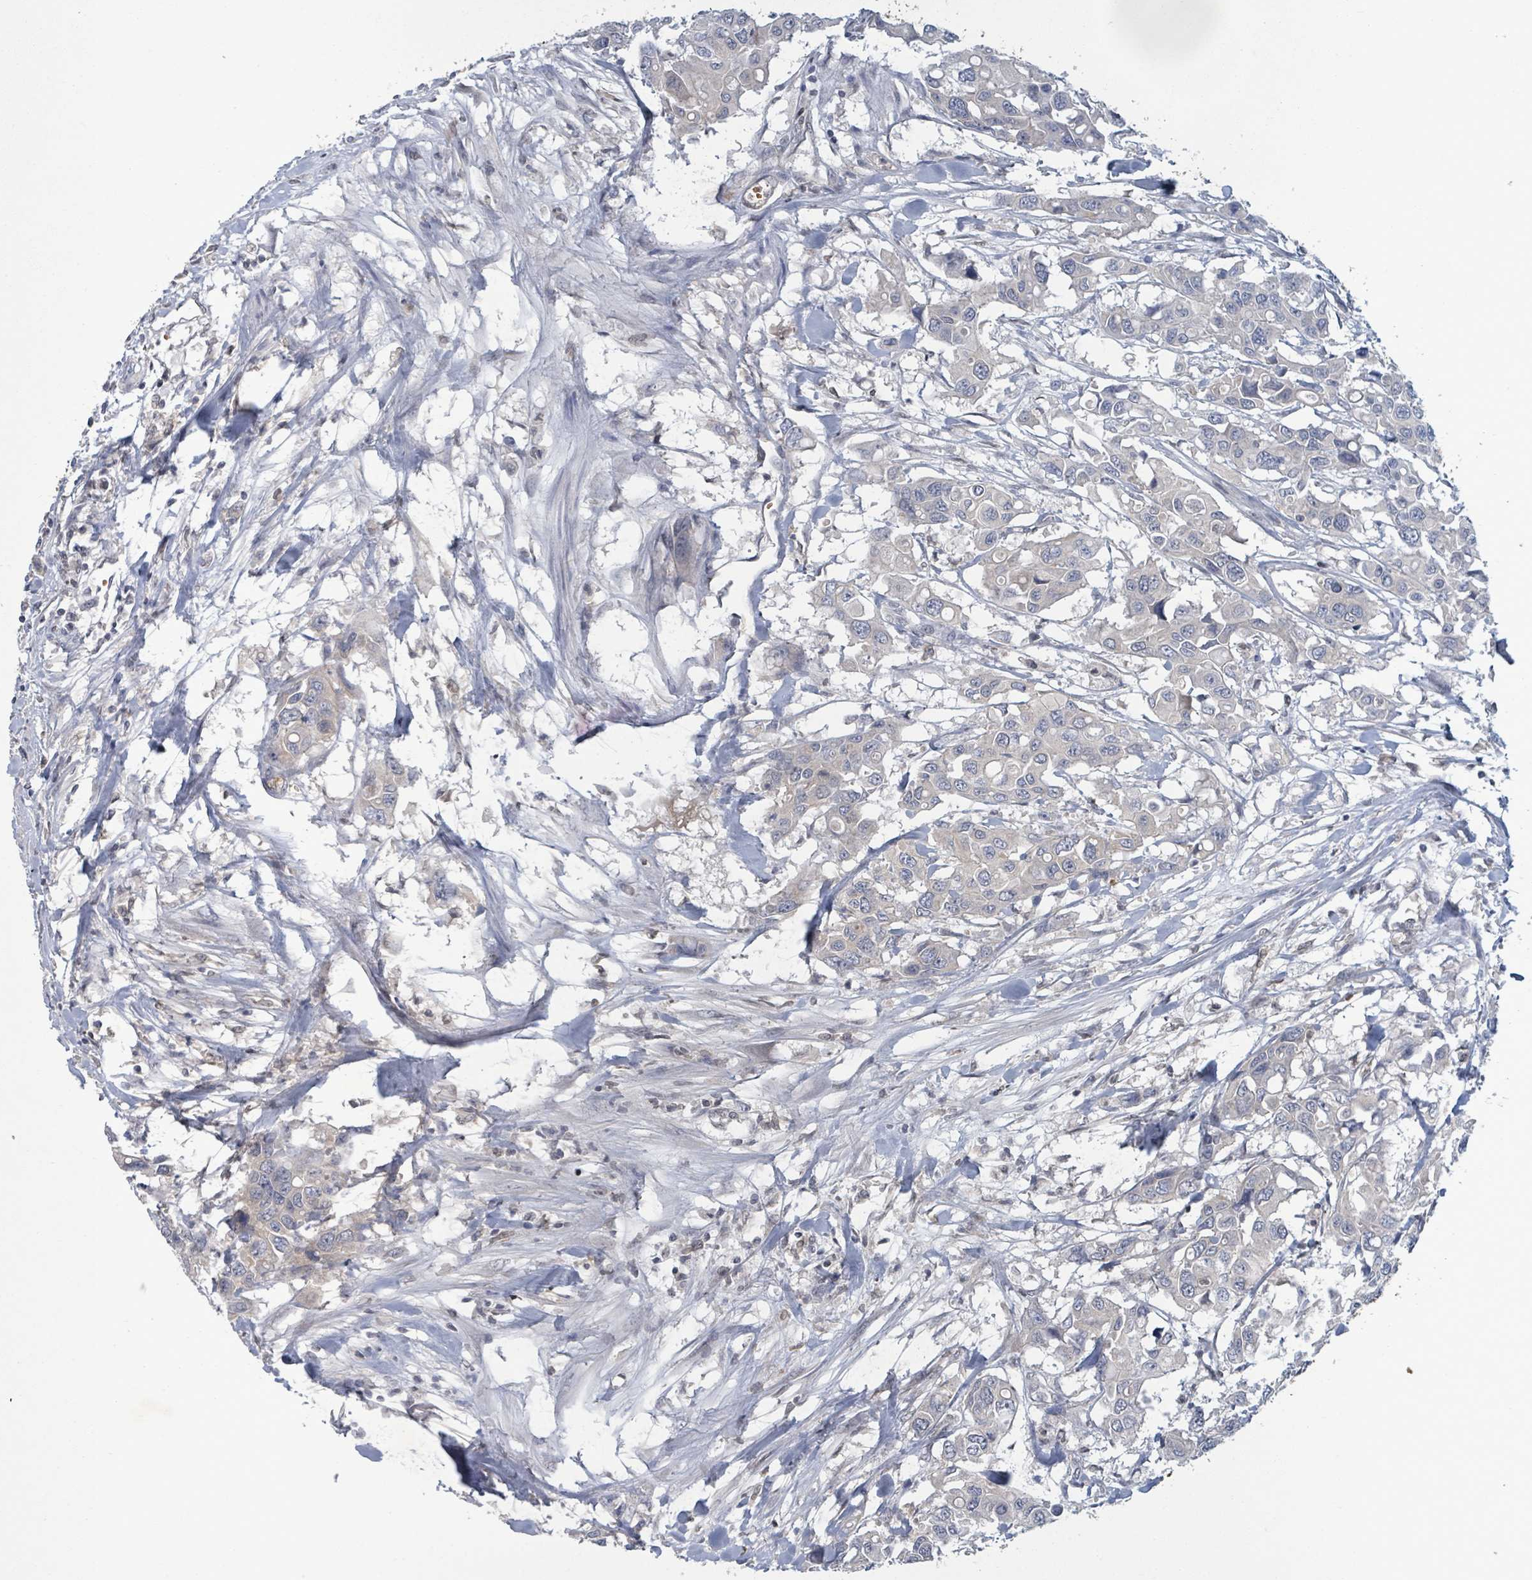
{"staining": {"intensity": "negative", "quantity": "none", "location": "none"}, "tissue": "colorectal cancer", "cell_type": "Tumor cells", "image_type": "cancer", "snomed": [{"axis": "morphology", "description": "Adenocarcinoma, NOS"}, {"axis": "topography", "description": "Colon"}], "caption": "Immunohistochemistry image of human colorectal cancer stained for a protein (brown), which demonstrates no expression in tumor cells.", "gene": "GRM8", "patient": {"sex": "male", "age": 77}}